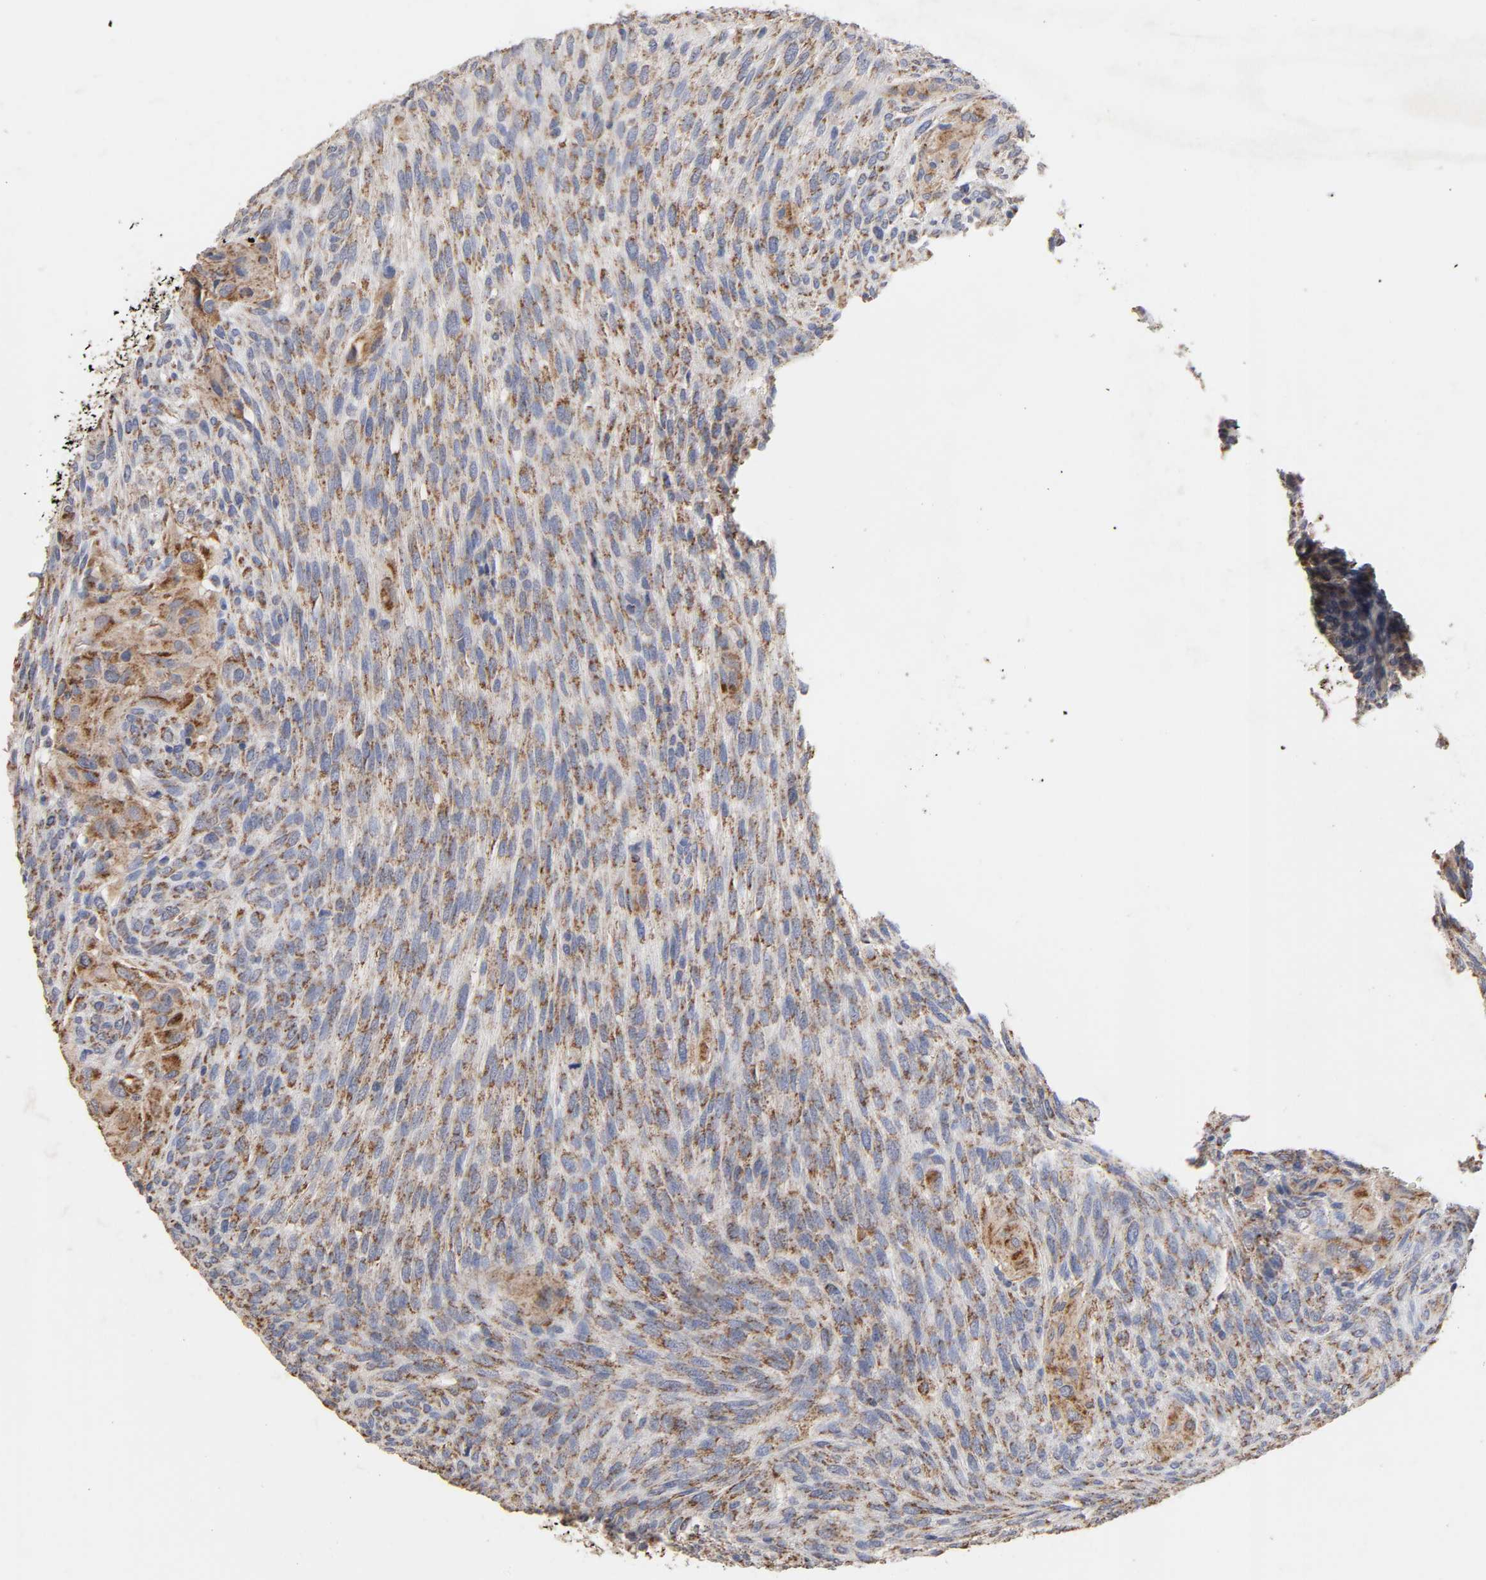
{"staining": {"intensity": "moderate", "quantity": ">75%", "location": "cytoplasmic/membranous"}, "tissue": "glioma", "cell_type": "Tumor cells", "image_type": "cancer", "snomed": [{"axis": "morphology", "description": "Glioma, malignant, High grade"}, {"axis": "topography", "description": "Cerebral cortex"}], "caption": "Immunohistochemistry (IHC) of human malignant high-grade glioma displays medium levels of moderate cytoplasmic/membranous expression in approximately >75% of tumor cells.", "gene": "CYCS", "patient": {"sex": "female", "age": 55}}